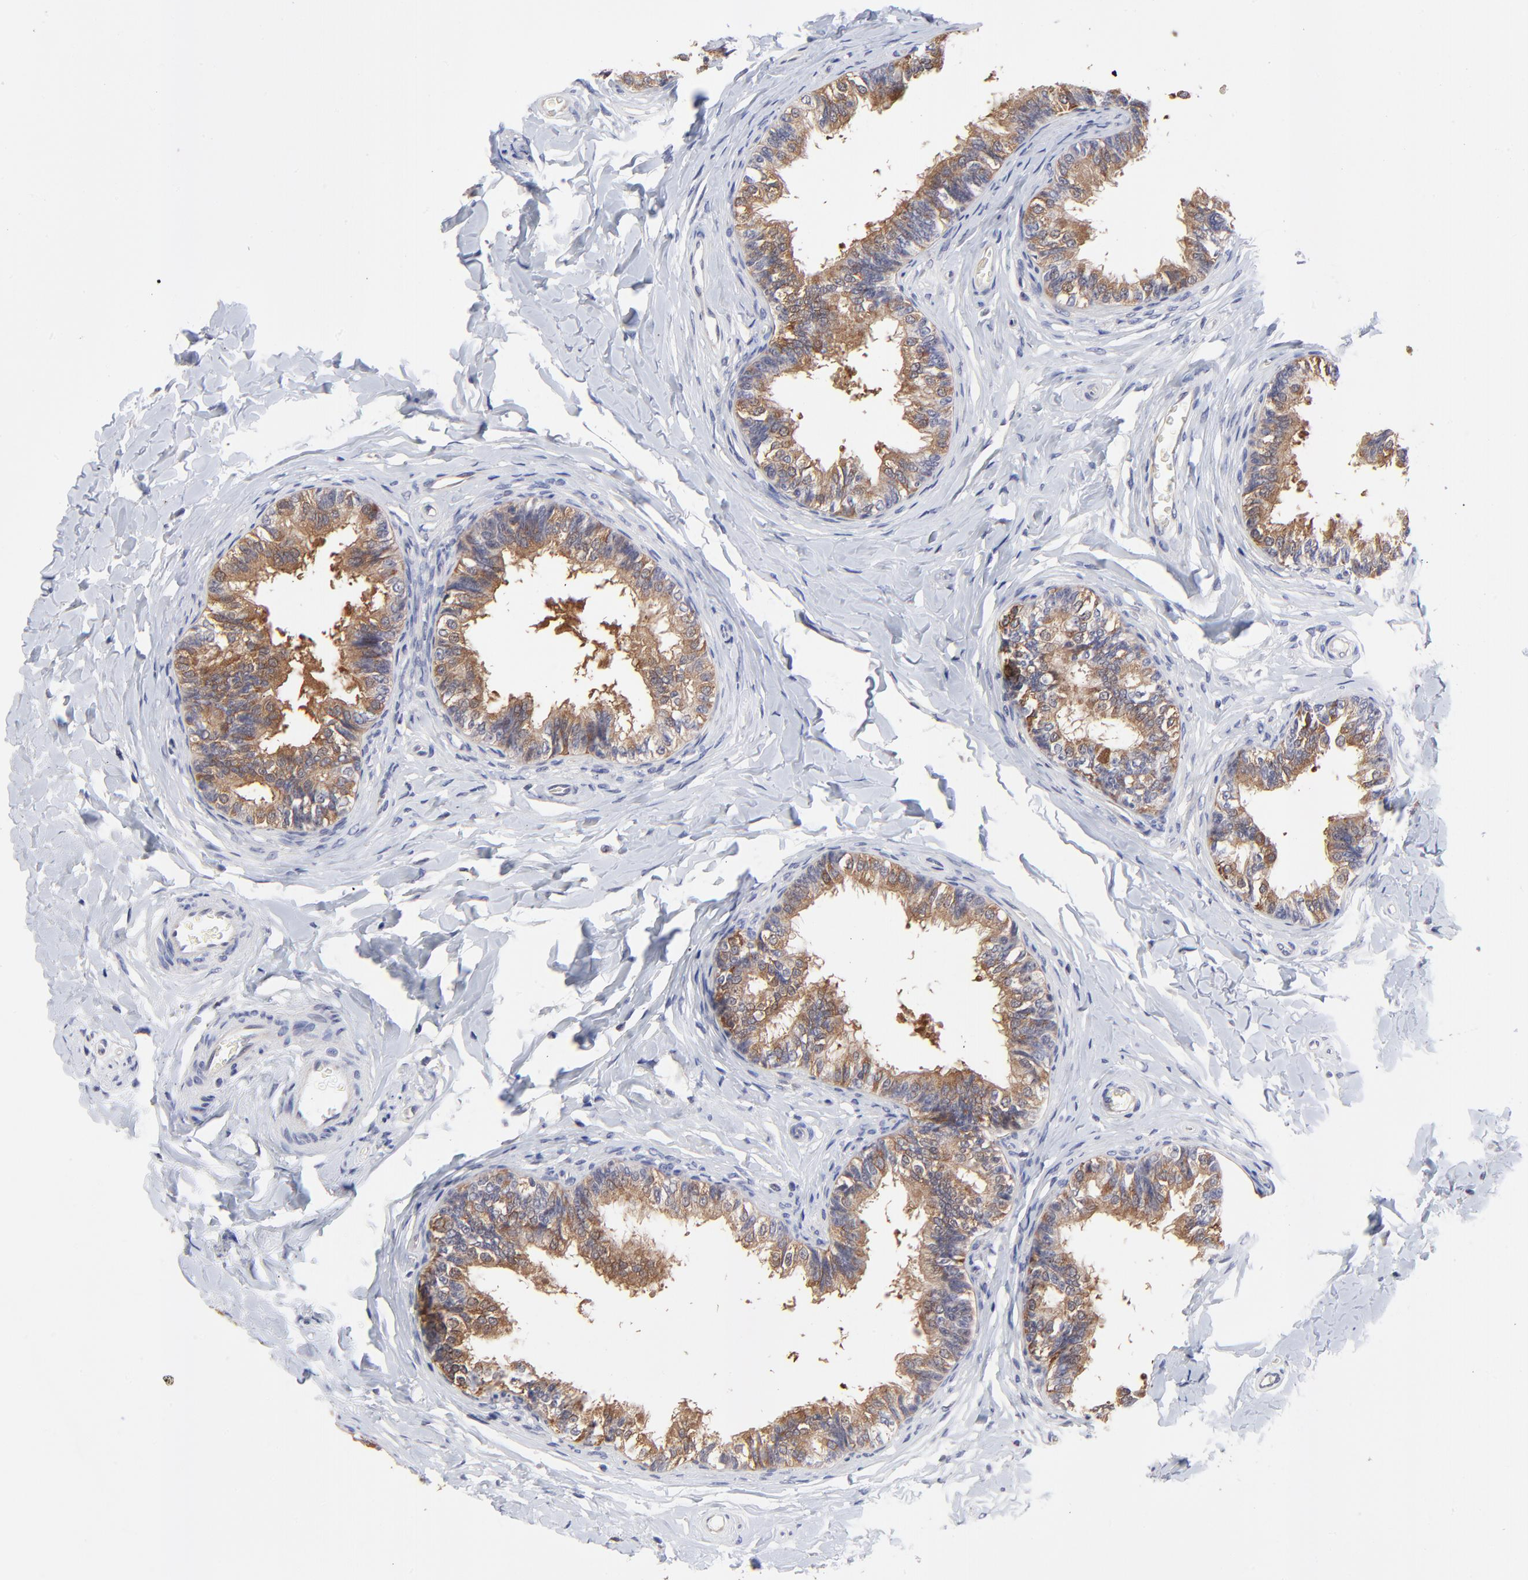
{"staining": {"intensity": "moderate", "quantity": ">75%", "location": "cytoplasmic/membranous"}, "tissue": "epididymis", "cell_type": "Glandular cells", "image_type": "normal", "snomed": [{"axis": "morphology", "description": "Normal tissue, NOS"}, {"axis": "topography", "description": "Epididymis"}], "caption": "Moderate cytoplasmic/membranous staining for a protein is present in approximately >75% of glandular cells of benign epididymis using IHC.", "gene": "FBXO8", "patient": {"sex": "male", "age": 26}}